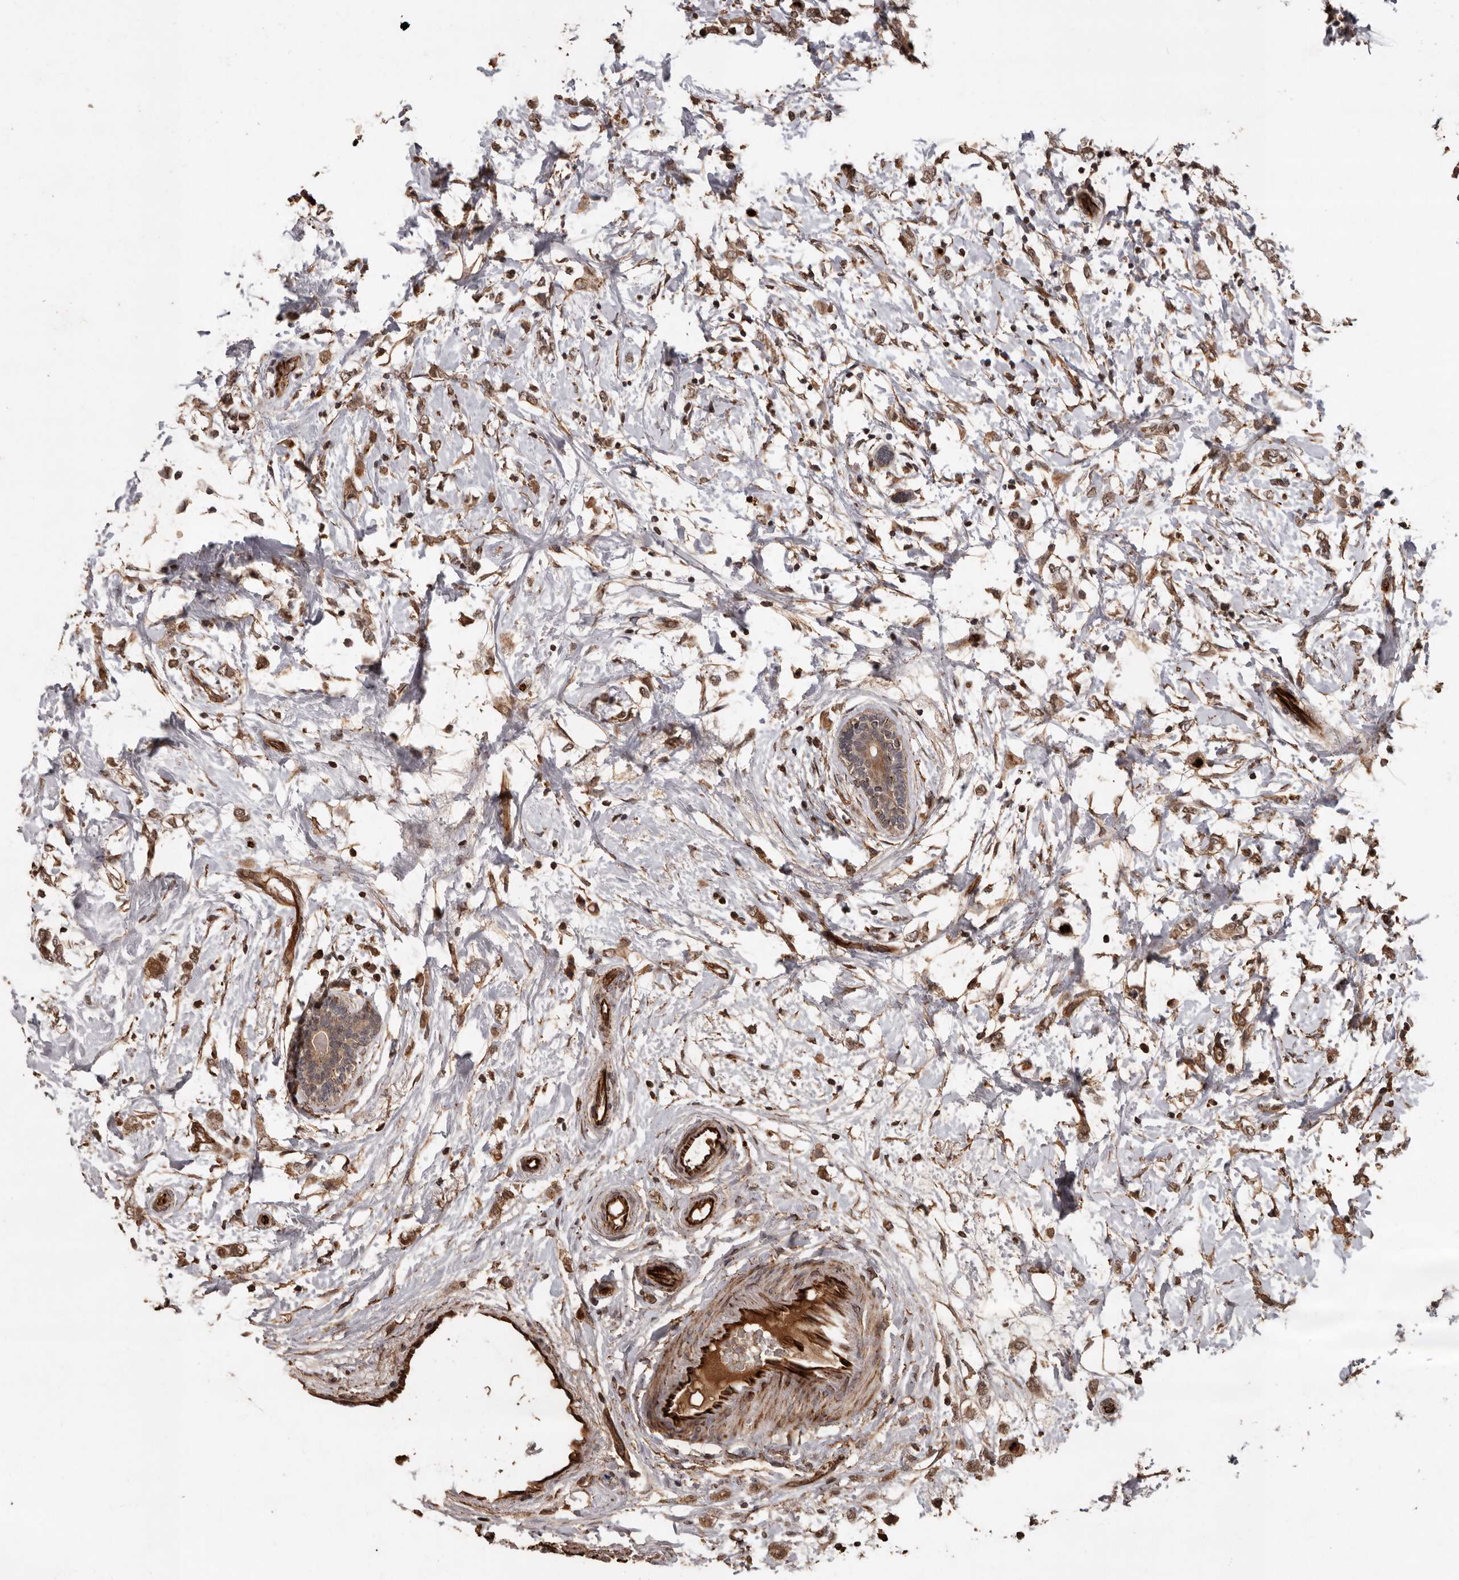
{"staining": {"intensity": "moderate", "quantity": ">75%", "location": "cytoplasmic/membranous,nuclear"}, "tissue": "breast cancer", "cell_type": "Tumor cells", "image_type": "cancer", "snomed": [{"axis": "morphology", "description": "Normal tissue, NOS"}, {"axis": "morphology", "description": "Lobular carcinoma"}, {"axis": "topography", "description": "Breast"}], "caption": "Tumor cells display medium levels of moderate cytoplasmic/membranous and nuclear expression in approximately >75% of cells in human breast cancer (lobular carcinoma).", "gene": "BRAT1", "patient": {"sex": "female", "age": 47}}